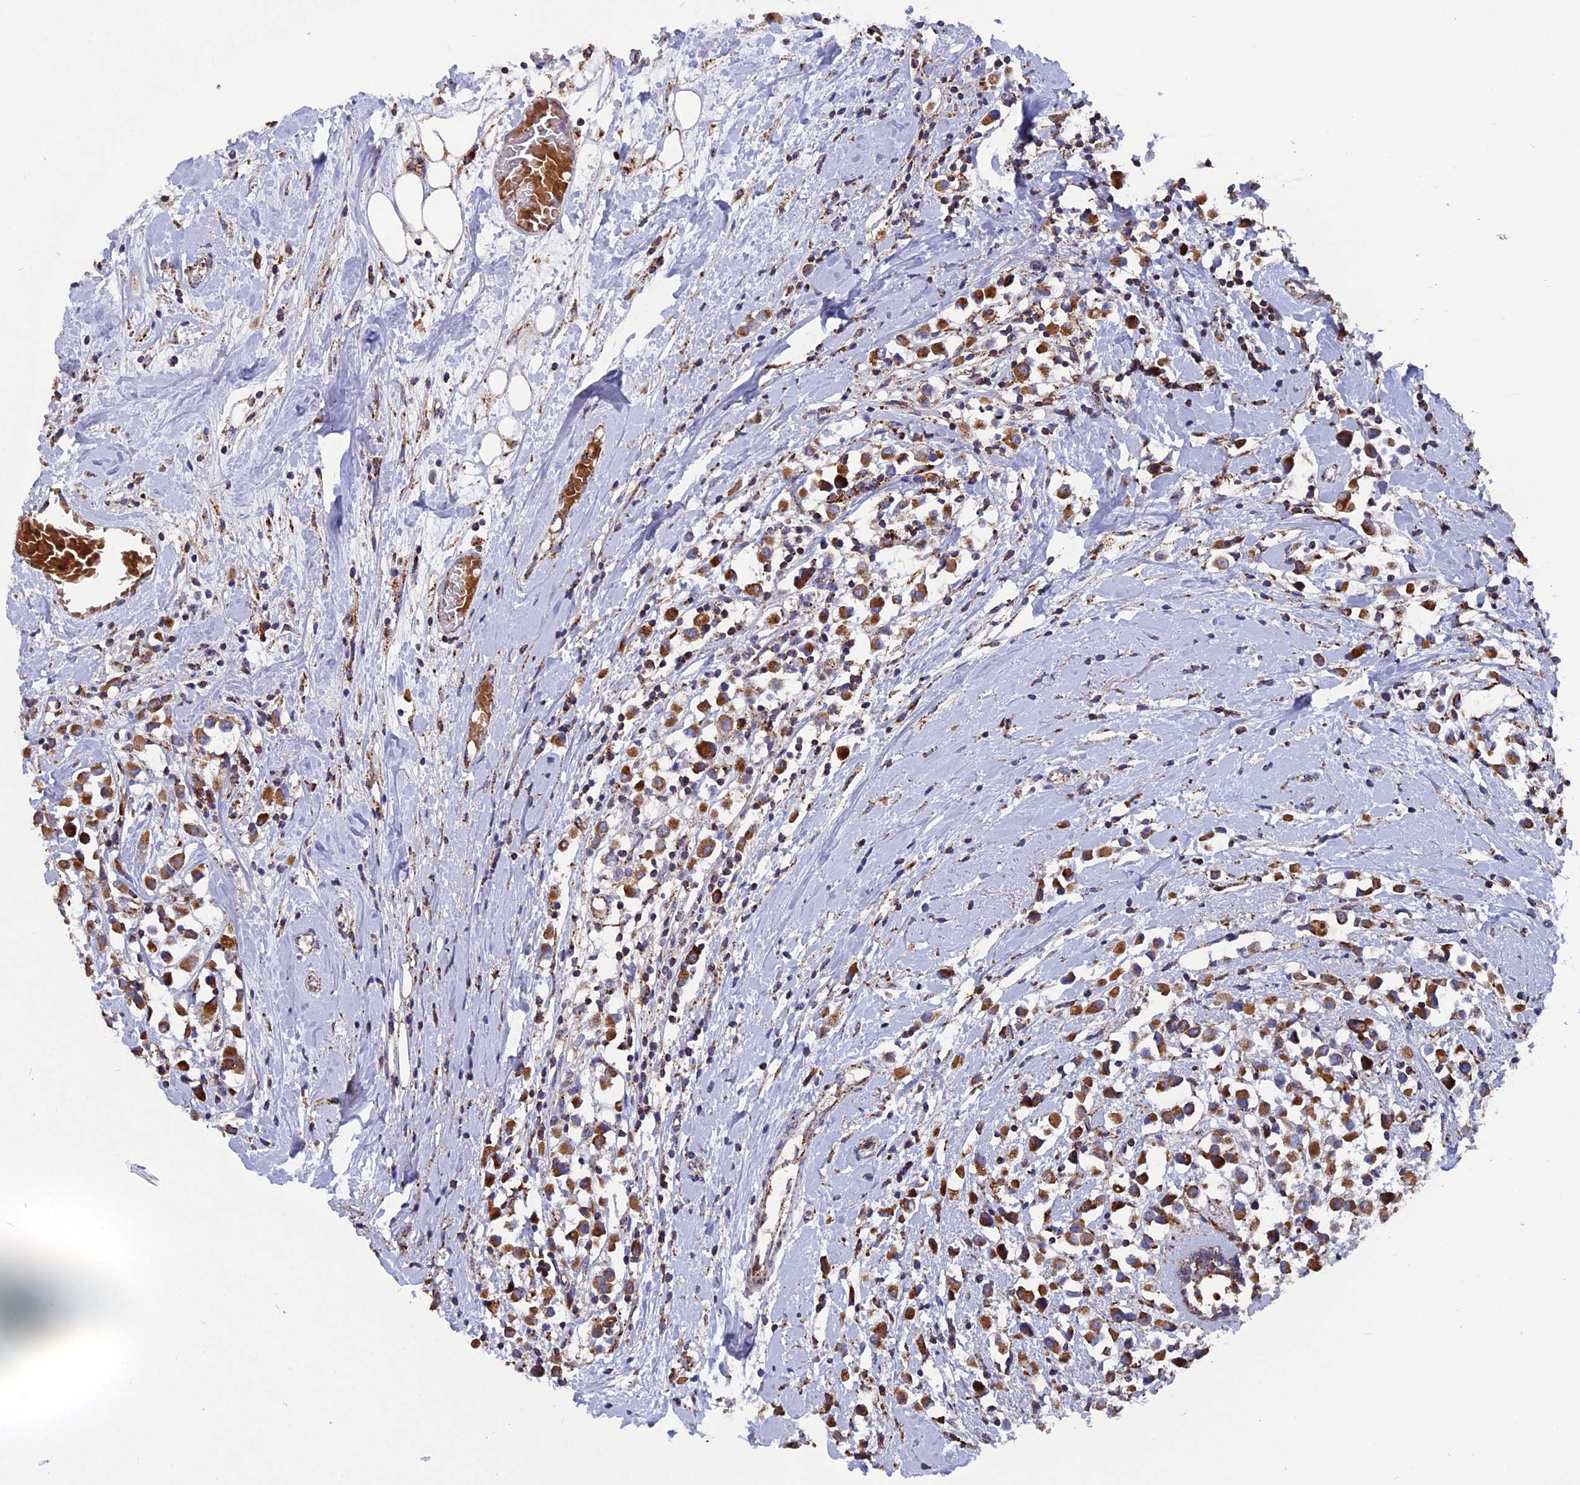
{"staining": {"intensity": "moderate", "quantity": ">75%", "location": "cytoplasmic/membranous"}, "tissue": "breast cancer", "cell_type": "Tumor cells", "image_type": "cancer", "snomed": [{"axis": "morphology", "description": "Duct carcinoma"}, {"axis": "topography", "description": "Breast"}], "caption": "IHC staining of invasive ductal carcinoma (breast), which displays medium levels of moderate cytoplasmic/membranous staining in approximately >75% of tumor cells indicating moderate cytoplasmic/membranous protein positivity. The staining was performed using DAB (3,3'-diaminobenzidine) (brown) for protein detection and nuclei were counterstained in hematoxylin (blue).", "gene": "TGFA", "patient": {"sex": "female", "age": 61}}